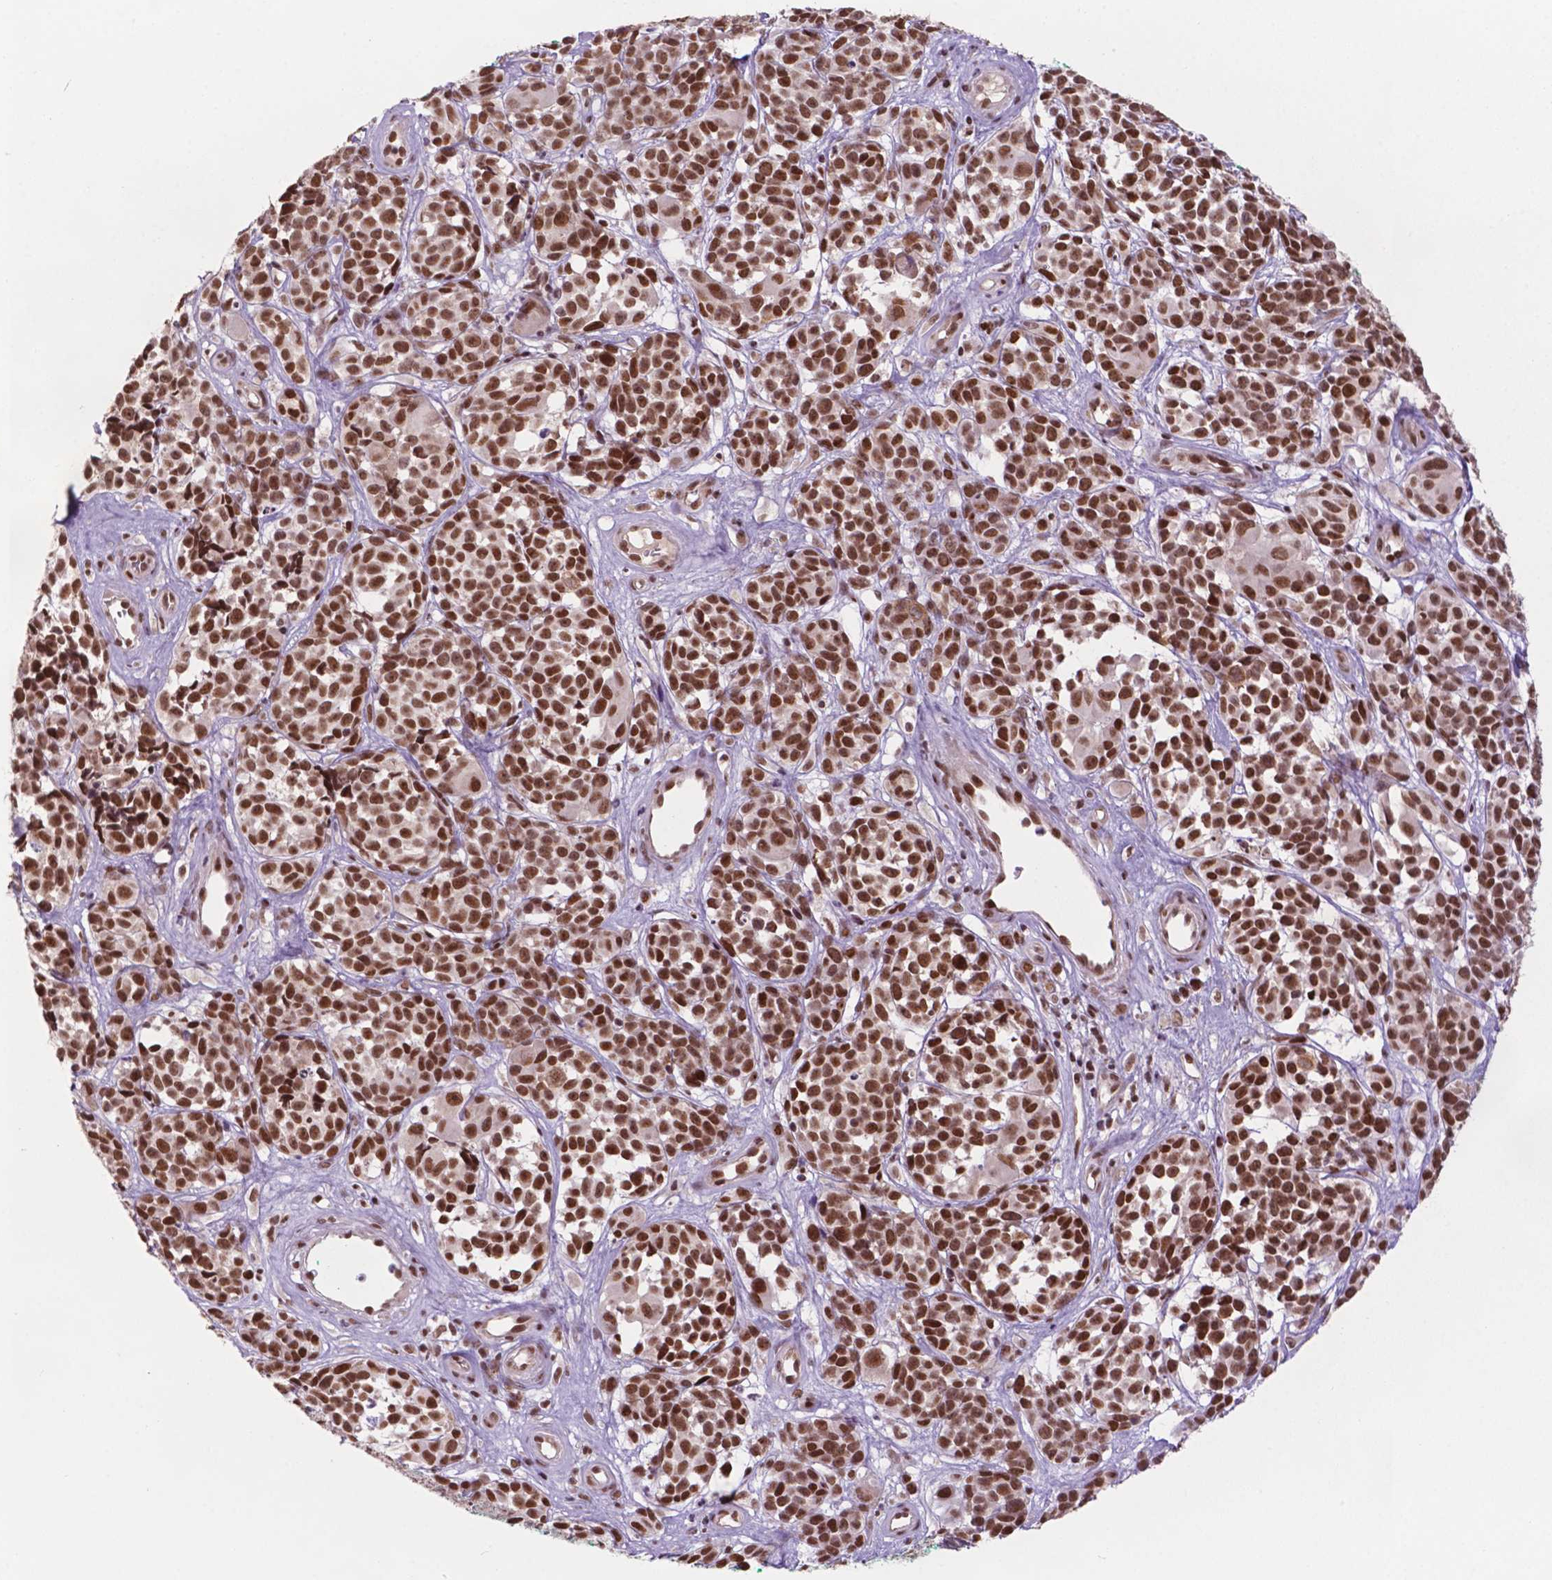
{"staining": {"intensity": "strong", "quantity": ">75%", "location": "nuclear"}, "tissue": "melanoma", "cell_type": "Tumor cells", "image_type": "cancer", "snomed": [{"axis": "morphology", "description": "Malignant melanoma, NOS"}, {"axis": "topography", "description": "Skin"}], "caption": "Melanoma was stained to show a protein in brown. There is high levels of strong nuclear expression in about >75% of tumor cells.", "gene": "PER2", "patient": {"sex": "female", "age": 88}}